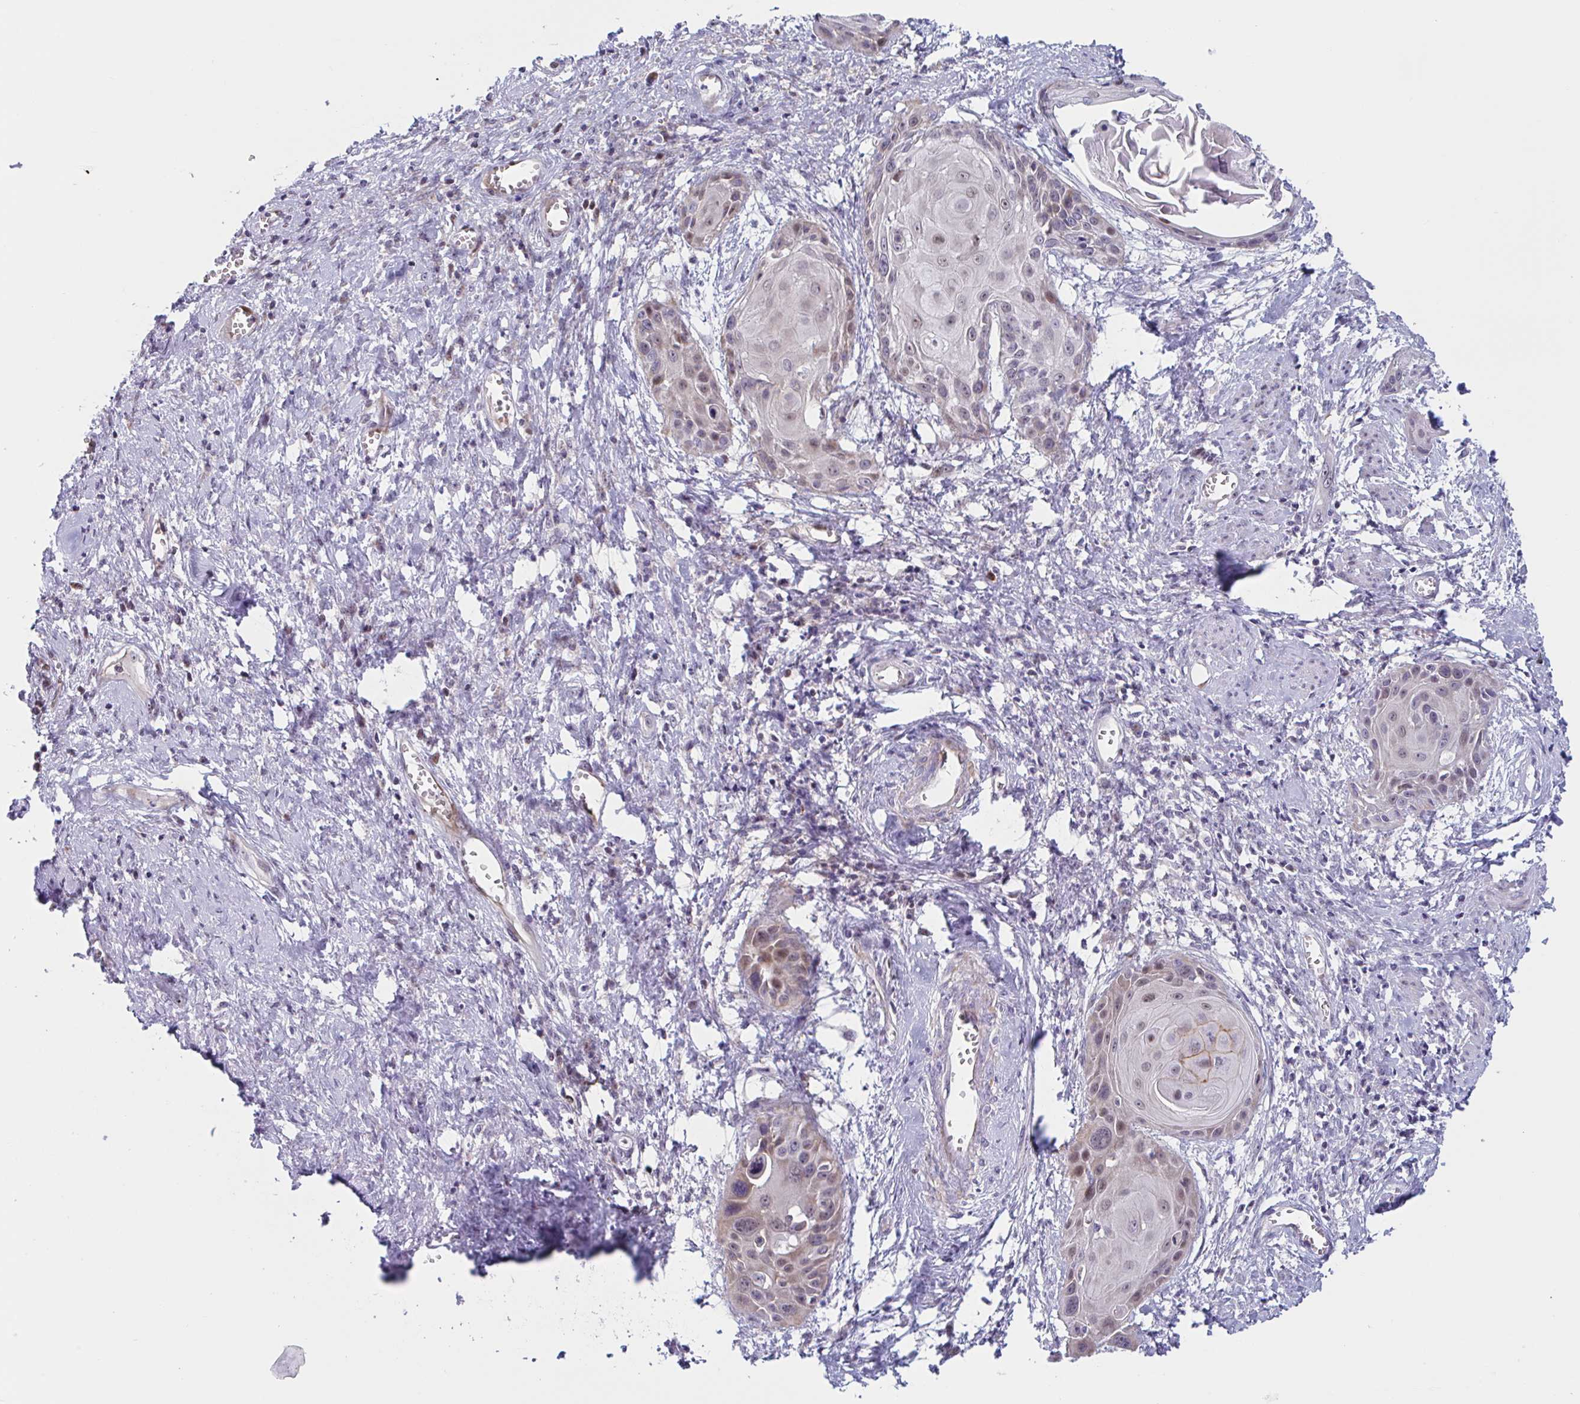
{"staining": {"intensity": "weak", "quantity": "25%-75%", "location": "nuclear"}, "tissue": "cervical cancer", "cell_type": "Tumor cells", "image_type": "cancer", "snomed": [{"axis": "morphology", "description": "Squamous cell carcinoma, NOS"}, {"axis": "topography", "description": "Cervix"}], "caption": "Tumor cells demonstrate low levels of weak nuclear positivity in about 25%-75% of cells in squamous cell carcinoma (cervical).", "gene": "DUXA", "patient": {"sex": "female", "age": 57}}